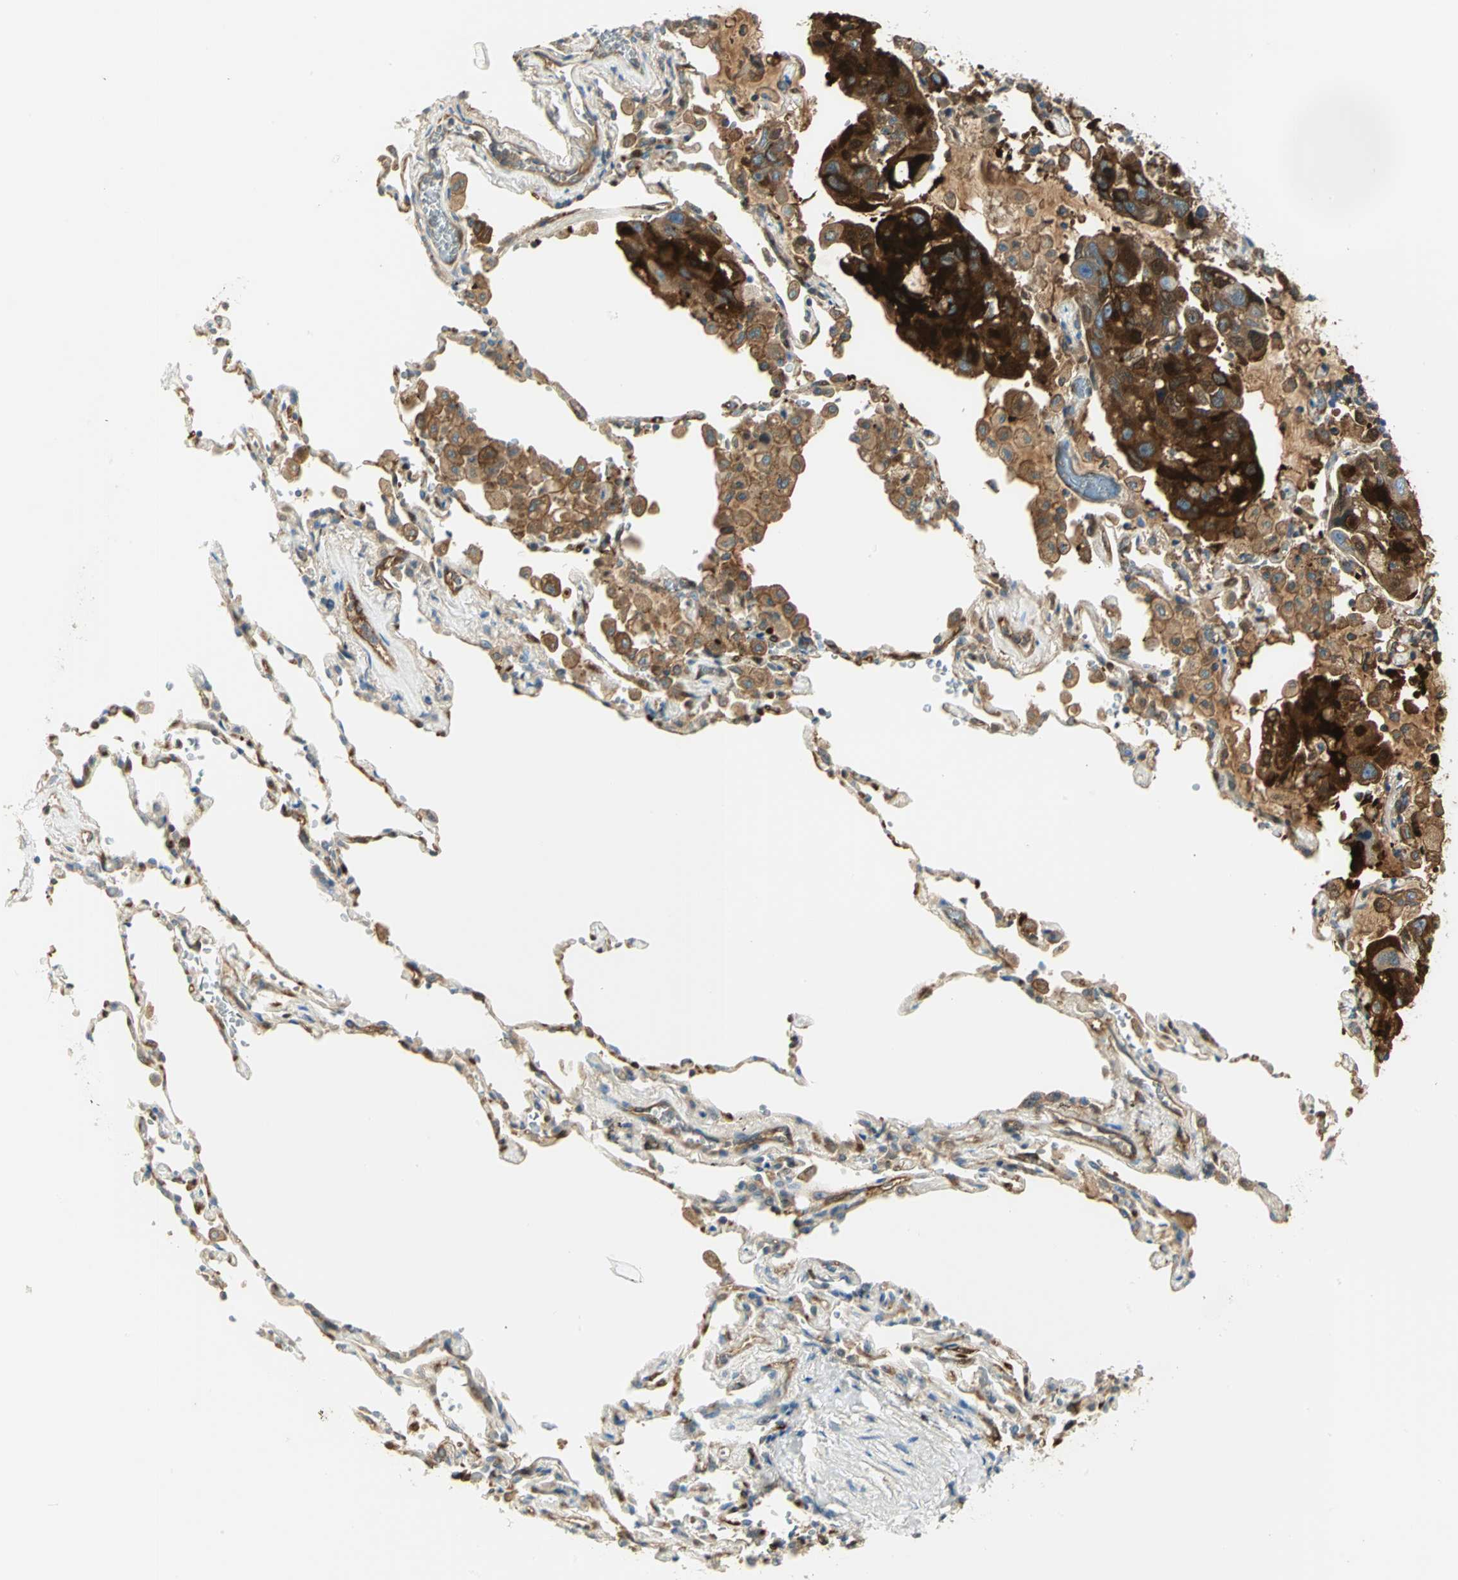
{"staining": {"intensity": "strong", "quantity": ">75%", "location": "cytoplasmic/membranous"}, "tissue": "lung cancer", "cell_type": "Tumor cells", "image_type": "cancer", "snomed": [{"axis": "morphology", "description": "Adenocarcinoma, NOS"}, {"axis": "topography", "description": "Lung"}], "caption": "Human lung cancer (adenocarcinoma) stained with a protein marker exhibits strong staining in tumor cells.", "gene": "WARS1", "patient": {"sex": "male", "age": 64}}